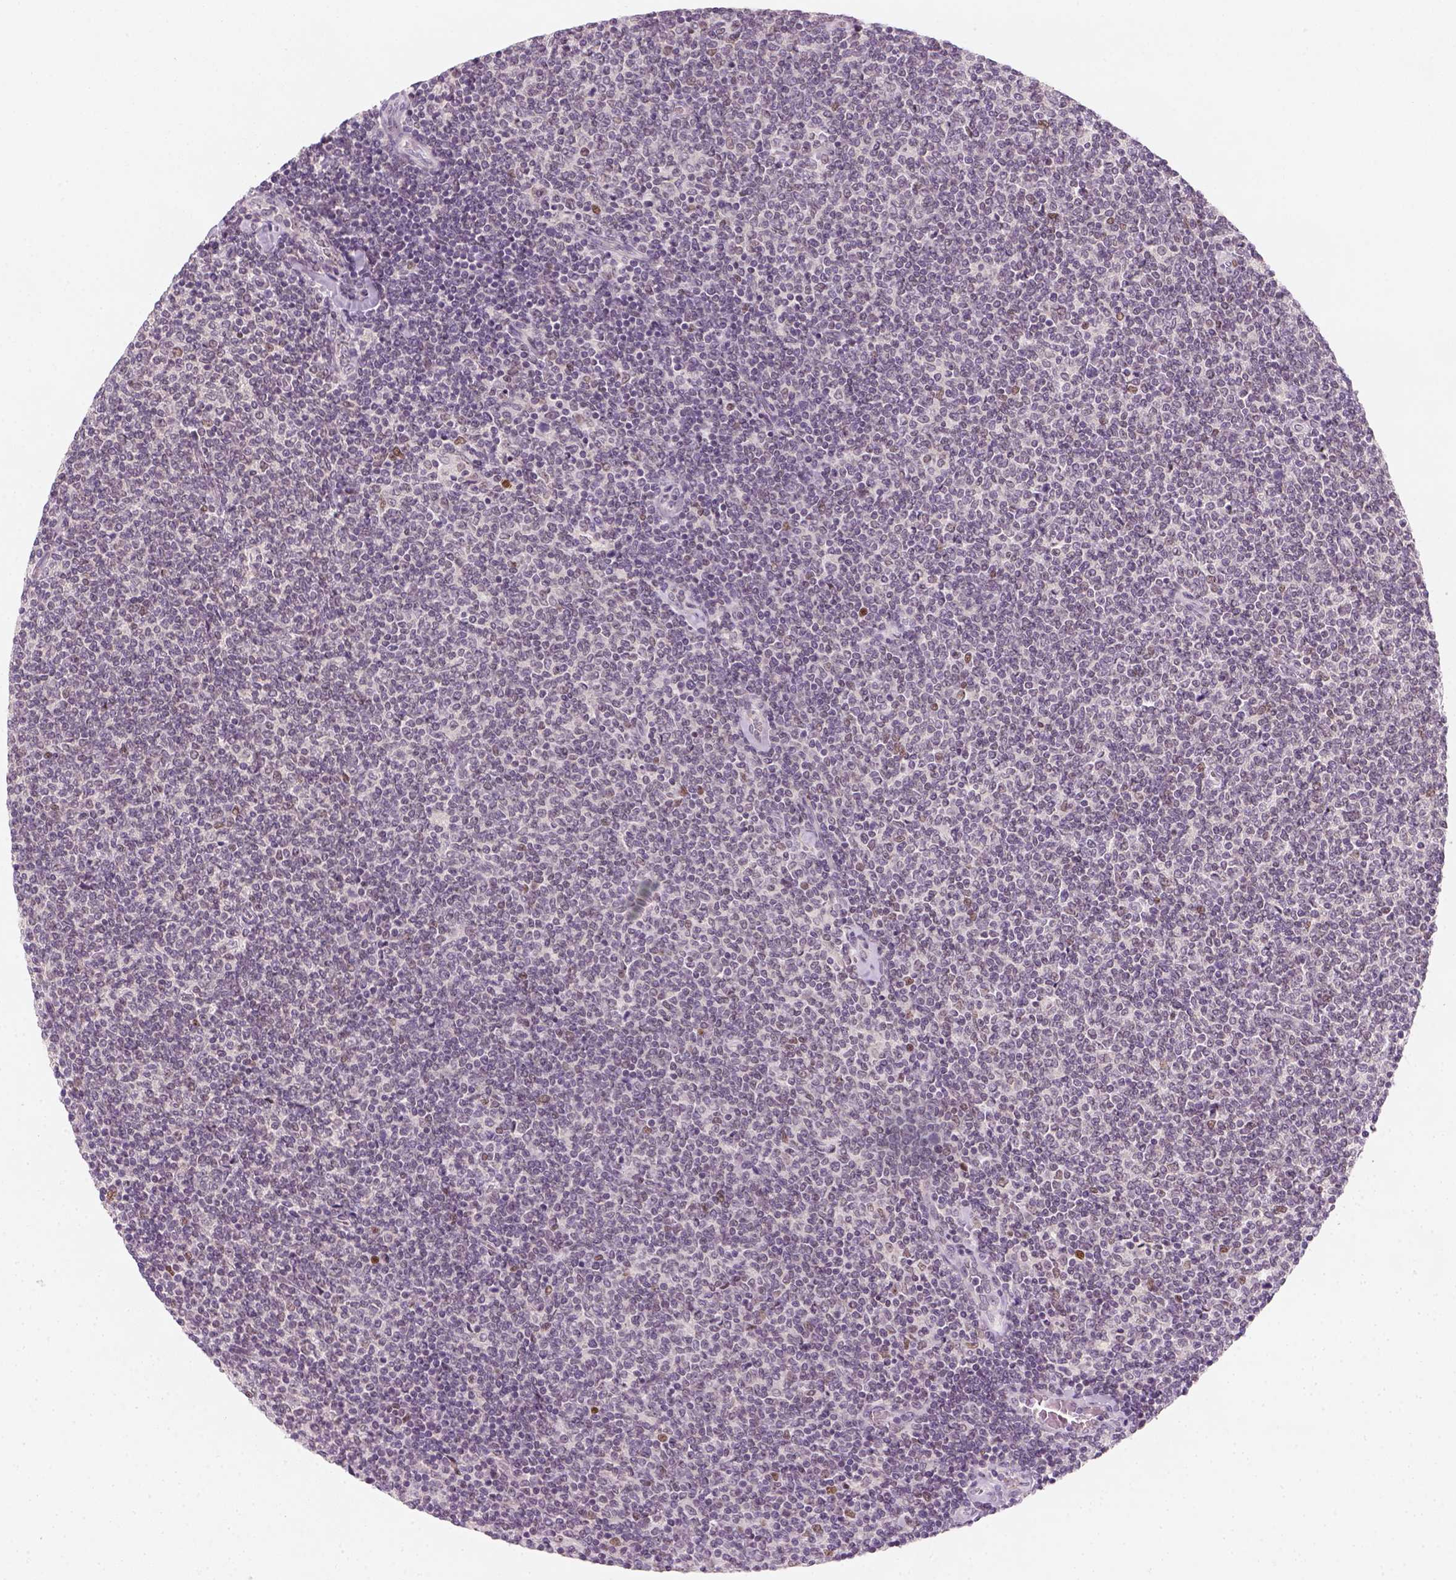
{"staining": {"intensity": "negative", "quantity": "none", "location": "none"}, "tissue": "lymphoma", "cell_type": "Tumor cells", "image_type": "cancer", "snomed": [{"axis": "morphology", "description": "Malignant lymphoma, non-Hodgkin's type, Low grade"}, {"axis": "topography", "description": "Lymph node"}], "caption": "Malignant lymphoma, non-Hodgkin's type (low-grade) stained for a protein using immunohistochemistry (IHC) demonstrates no expression tumor cells.", "gene": "TP53", "patient": {"sex": "male", "age": 52}}